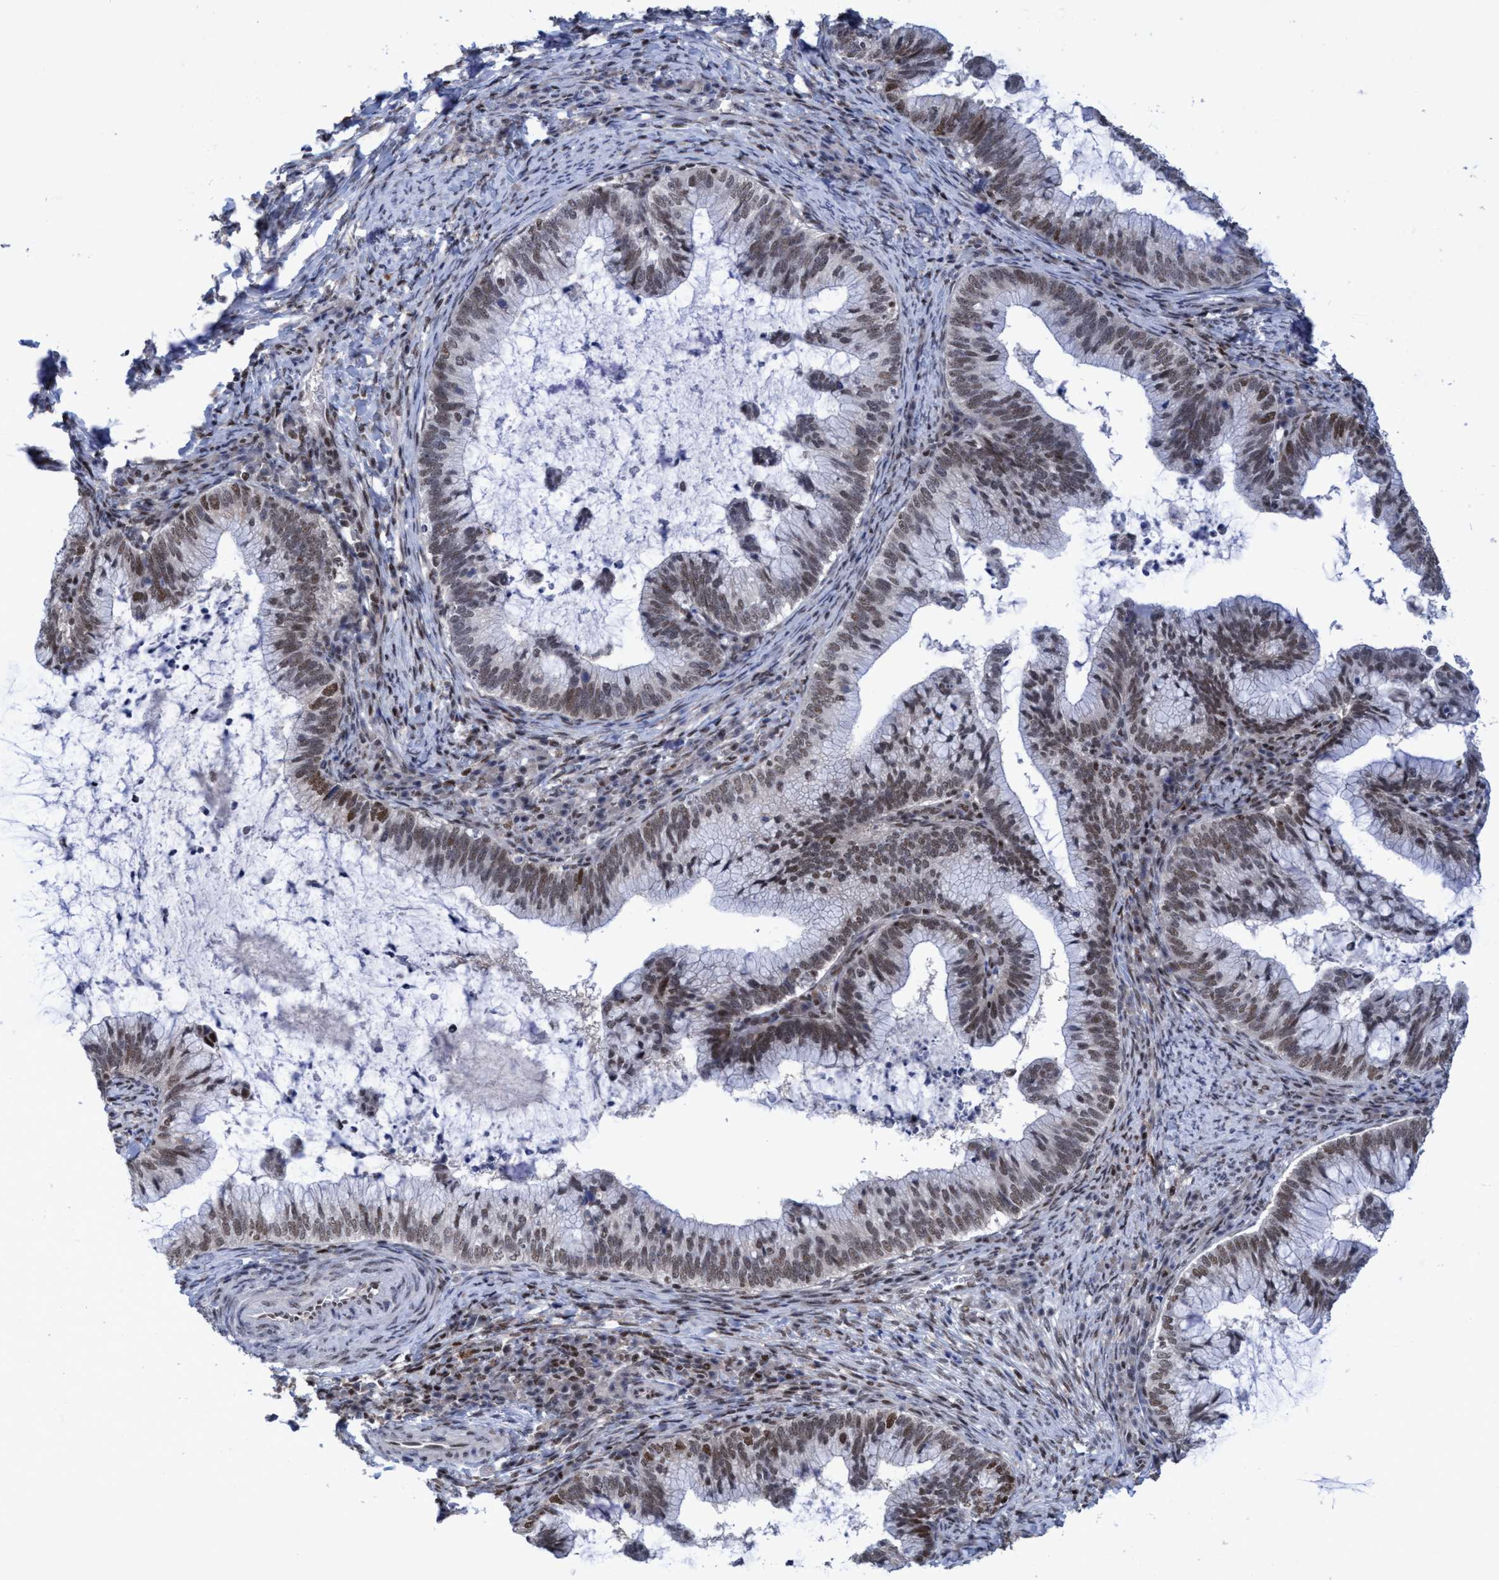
{"staining": {"intensity": "weak", "quantity": "25%-75%", "location": "nuclear"}, "tissue": "cervical cancer", "cell_type": "Tumor cells", "image_type": "cancer", "snomed": [{"axis": "morphology", "description": "Adenocarcinoma, NOS"}, {"axis": "topography", "description": "Cervix"}], "caption": "Immunohistochemistry (IHC) micrograph of adenocarcinoma (cervical) stained for a protein (brown), which displays low levels of weak nuclear positivity in about 25%-75% of tumor cells.", "gene": "C9orf78", "patient": {"sex": "female", "age": 36}}